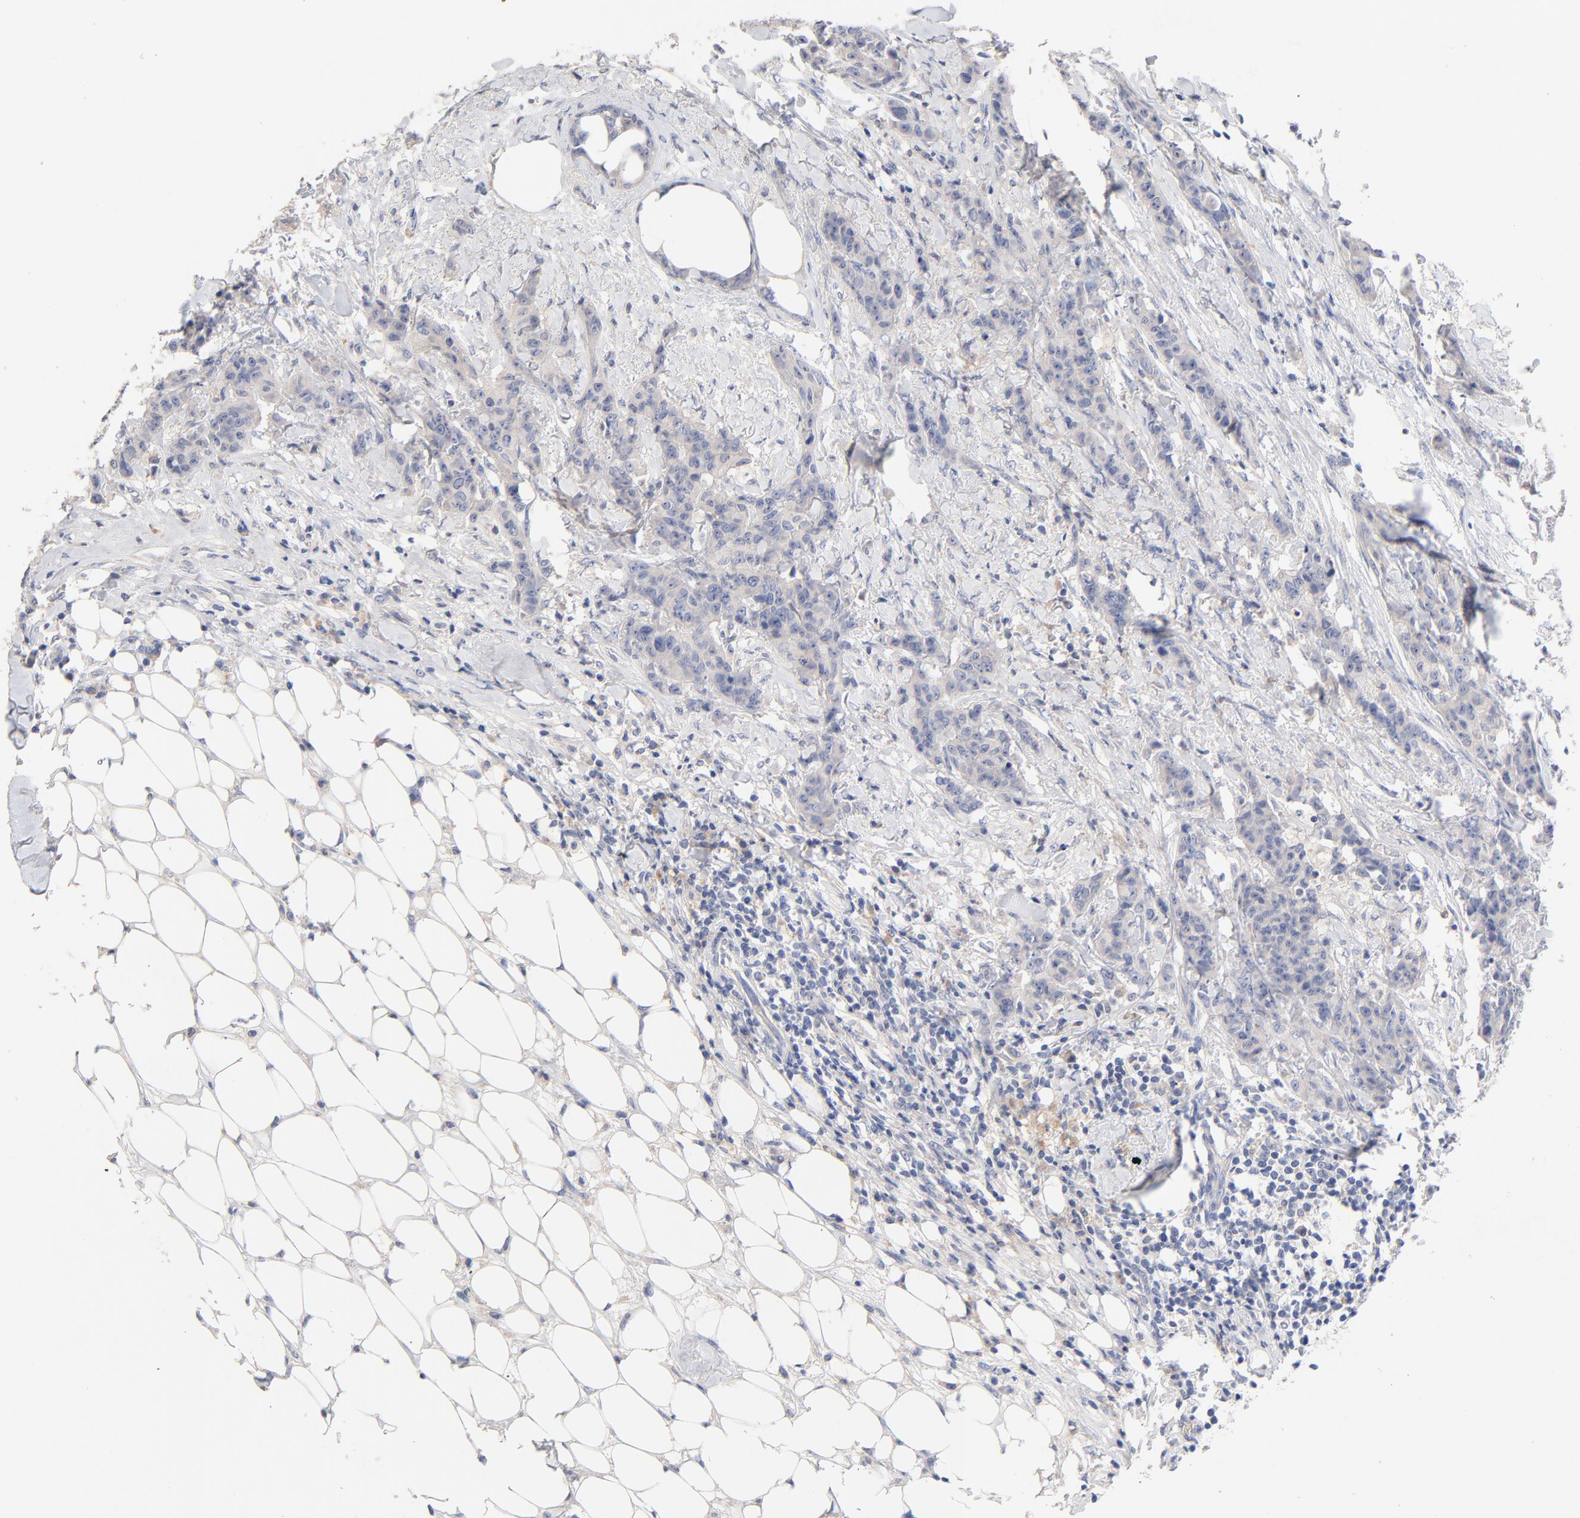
{"staining": {"intensity": "weak", "quantity": ">75%", "location": "cytoplasmic/membranous"}, "tissue": "breast cancer", "cell_type": "Tumor cells", "image_type": "cancer", "snomed": [{"axis": "morphology", "description": "Duct carcinoma"}, {"axis": "topography", "description": "Breast"}], "caption": "A brown stain labels weak cytoplasmic/membranous positivity of a protein in human breast cancer (intraductal carcinoma) tumor cells. (brown staining indicates protein expression, while blue staining denotes nuclei).", "gene": "CPS1", "patient": {"sex": "female", "age": 40}}